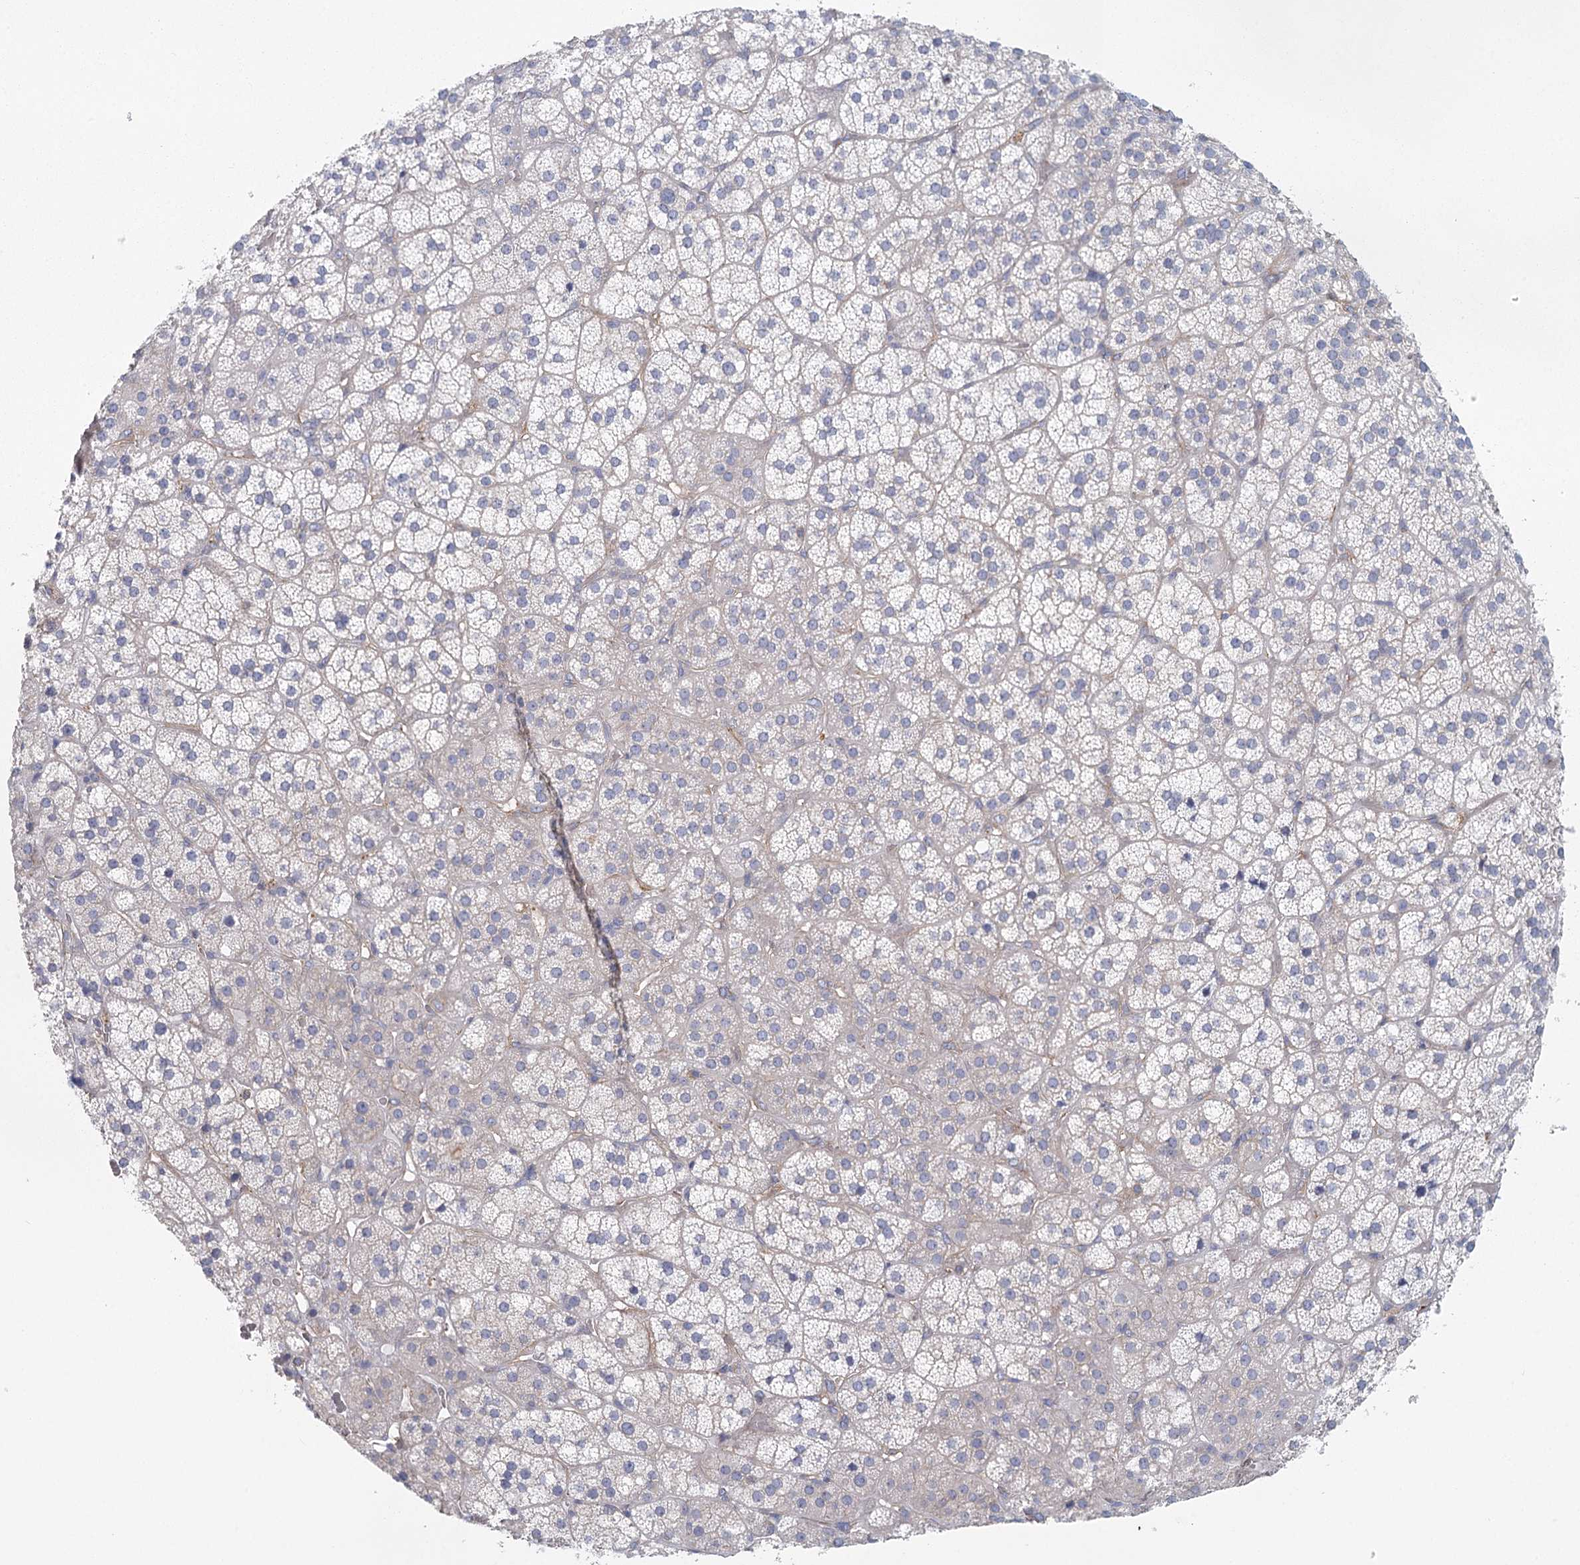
{"staining": {"intensity": "negative", "quantity": "none", "location": "none"}, "tissue": "adrenal gland", "cell_type": "Glandular cells", "image_type": "normal", "snomed": [{"axis": "morphology", "description": "Normal tissue, NOS"}, {"axis": "topography", "description": "Adrenal gland"}], "caption": "This is a image of IHC staining of benign adrenal gland, which shows no staining in glandular cells.", "gene": "IFT46", "patient": {"sex": "female", "age": 44}}